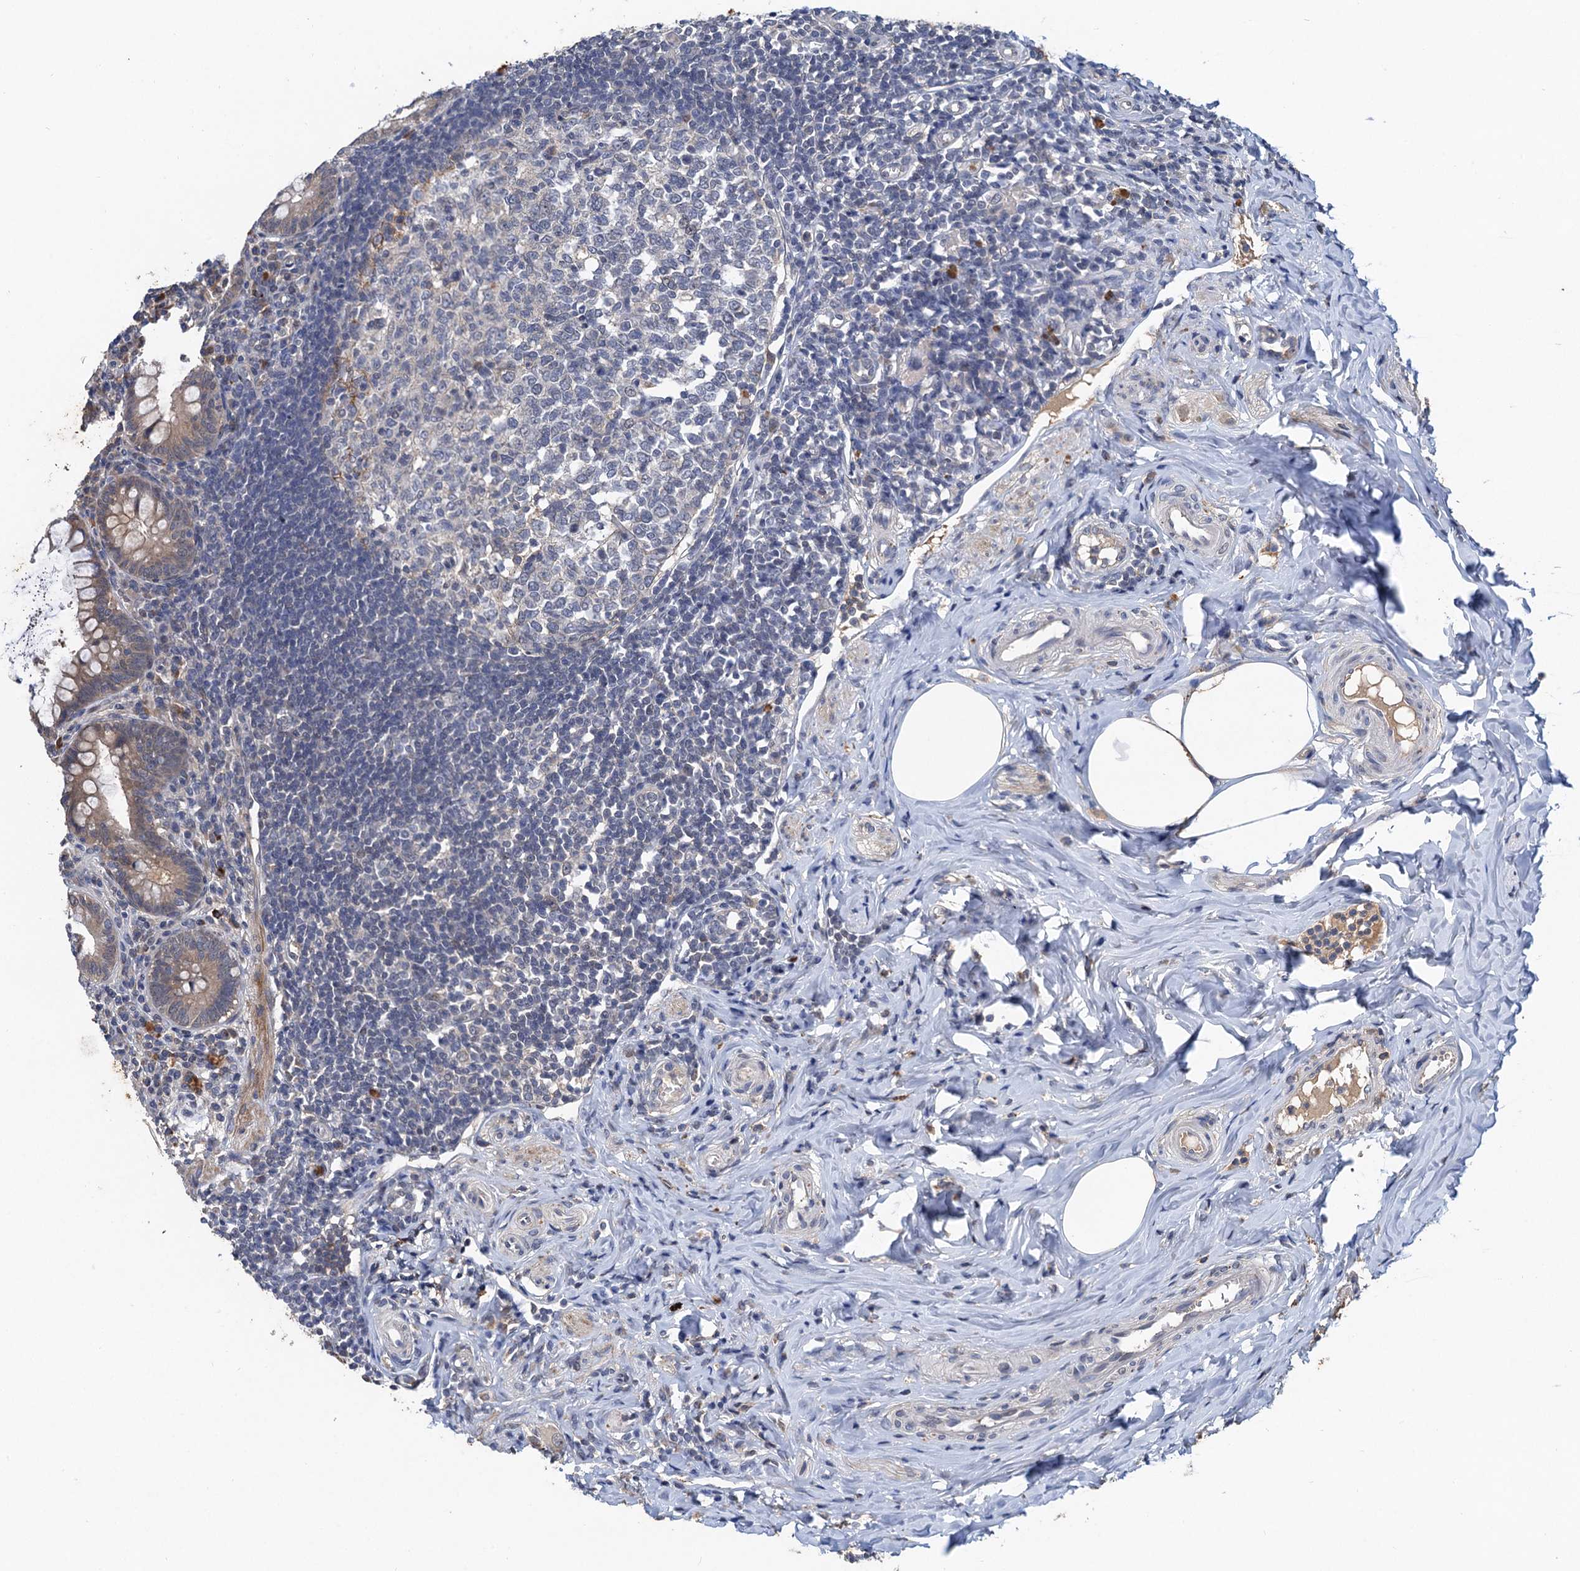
{"staining": {"intensity": "moderate", "quantity": ">75%", "location": "cytoplasmic/membranous"}, "tissue": "appendix", "cell_type": "Glandular cells", "image_type": "normal", "snomed": [{"axis": "morphology", "description": "Normal tissue, NOS"}, {"axis": "topography", "description": "Appendix"}], "caption": "Brown immunohistochemical staining in normal human appendix shows moderate cytoplasmic/membranous expression in approximately >75% of glandular cells.", "gene": "TMEM39B", "patient": {"sex": "female", "age": 33}}